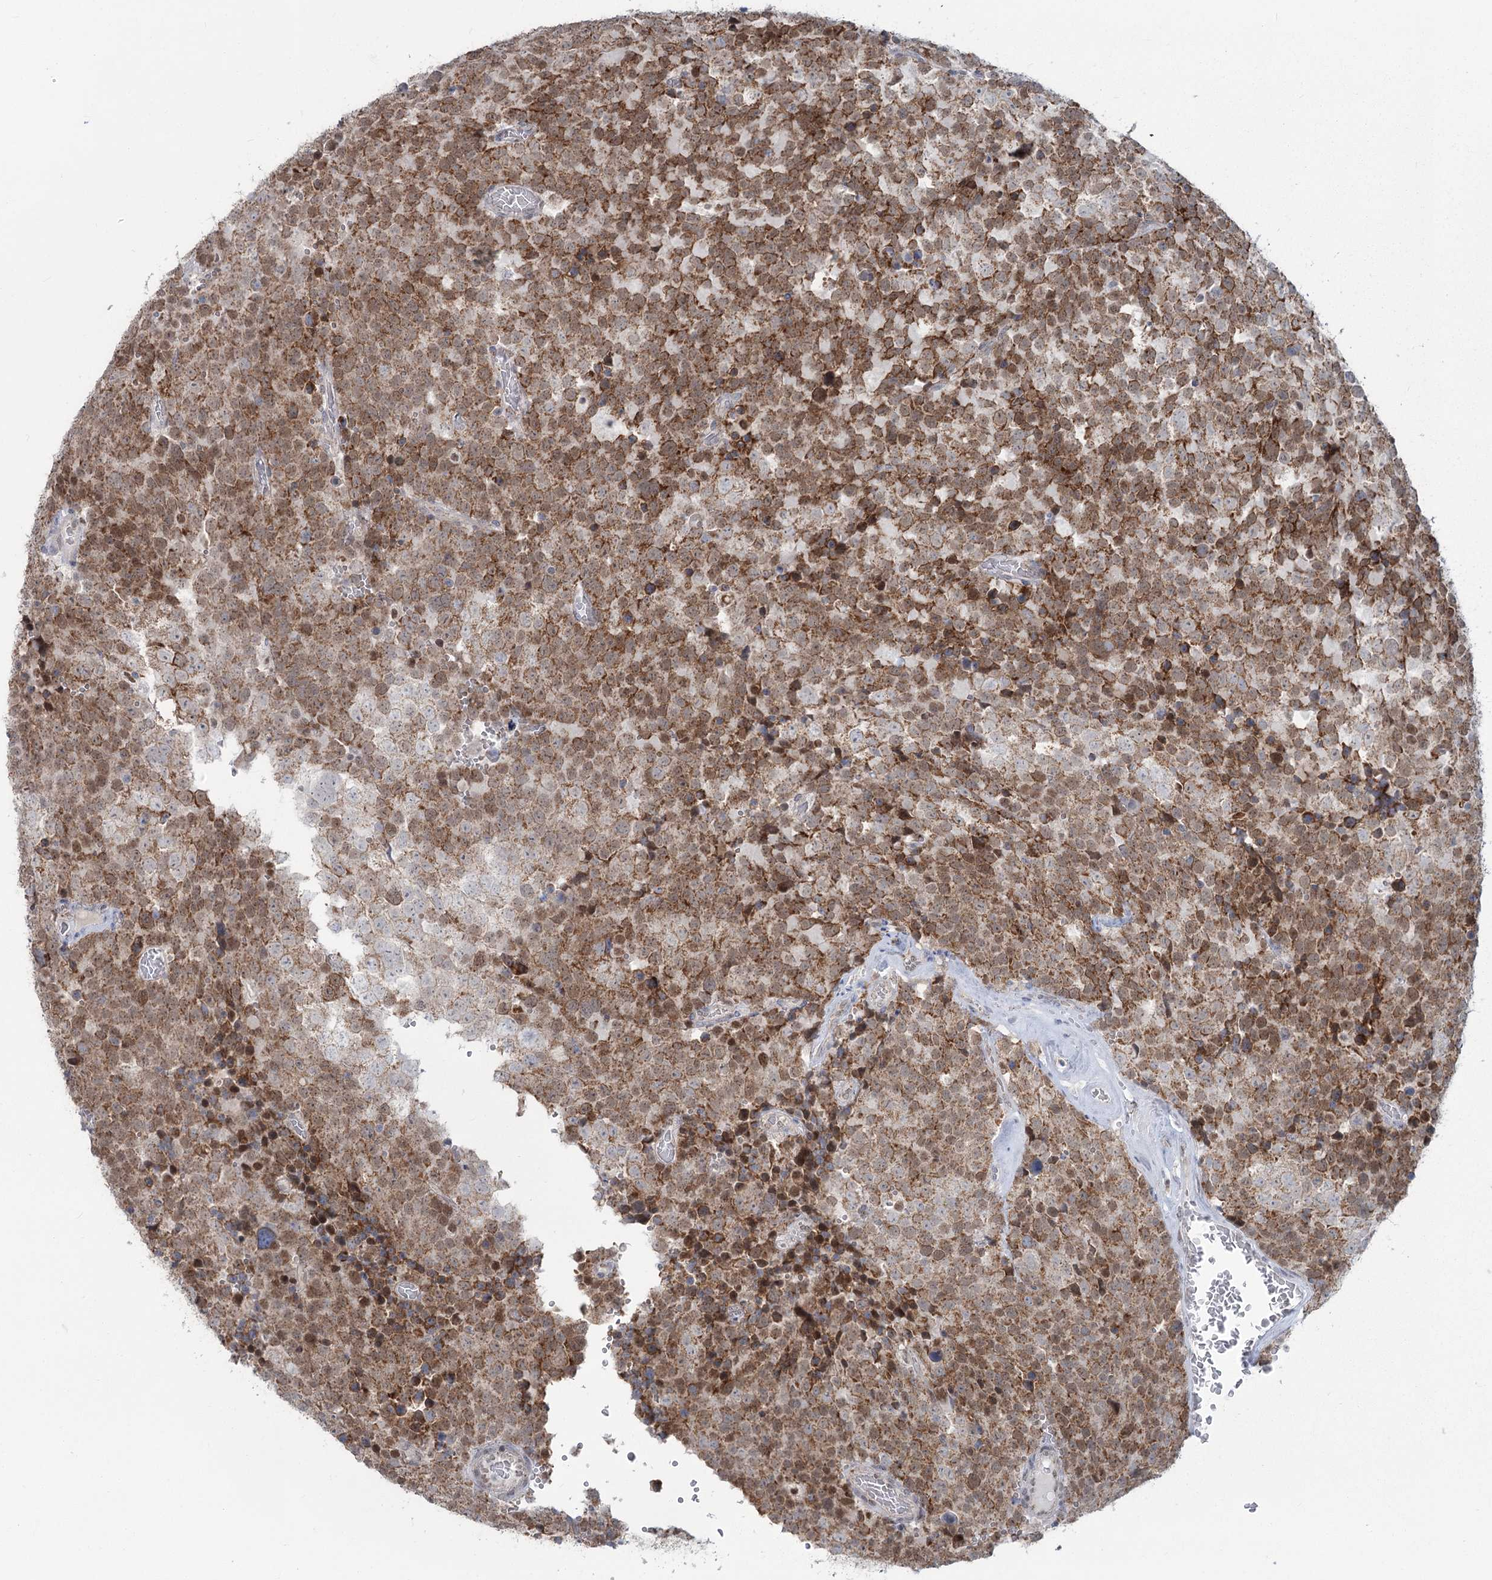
{"staining": {"intensity": "moderate", "quantity": ">75%", "location": "cytoplasmic/membranous,nuclear"}, "tissue": "testis cancer", "cell_type": "Tumor cells", "image_type": "cancer", "snomed": [{"axis": "morphology", "description": "Seminoma, NOS"}, {"axis": "topography", "description": "Testis"}], "caption": "The photomicrograph exhibits a brown stain indicating the presence of a protein in the cytoplasmic/membranous and nuclear of tumor cells in testis cancer.", "gene": "MTG1", "patient": {"sex": "male", "age": 71}}